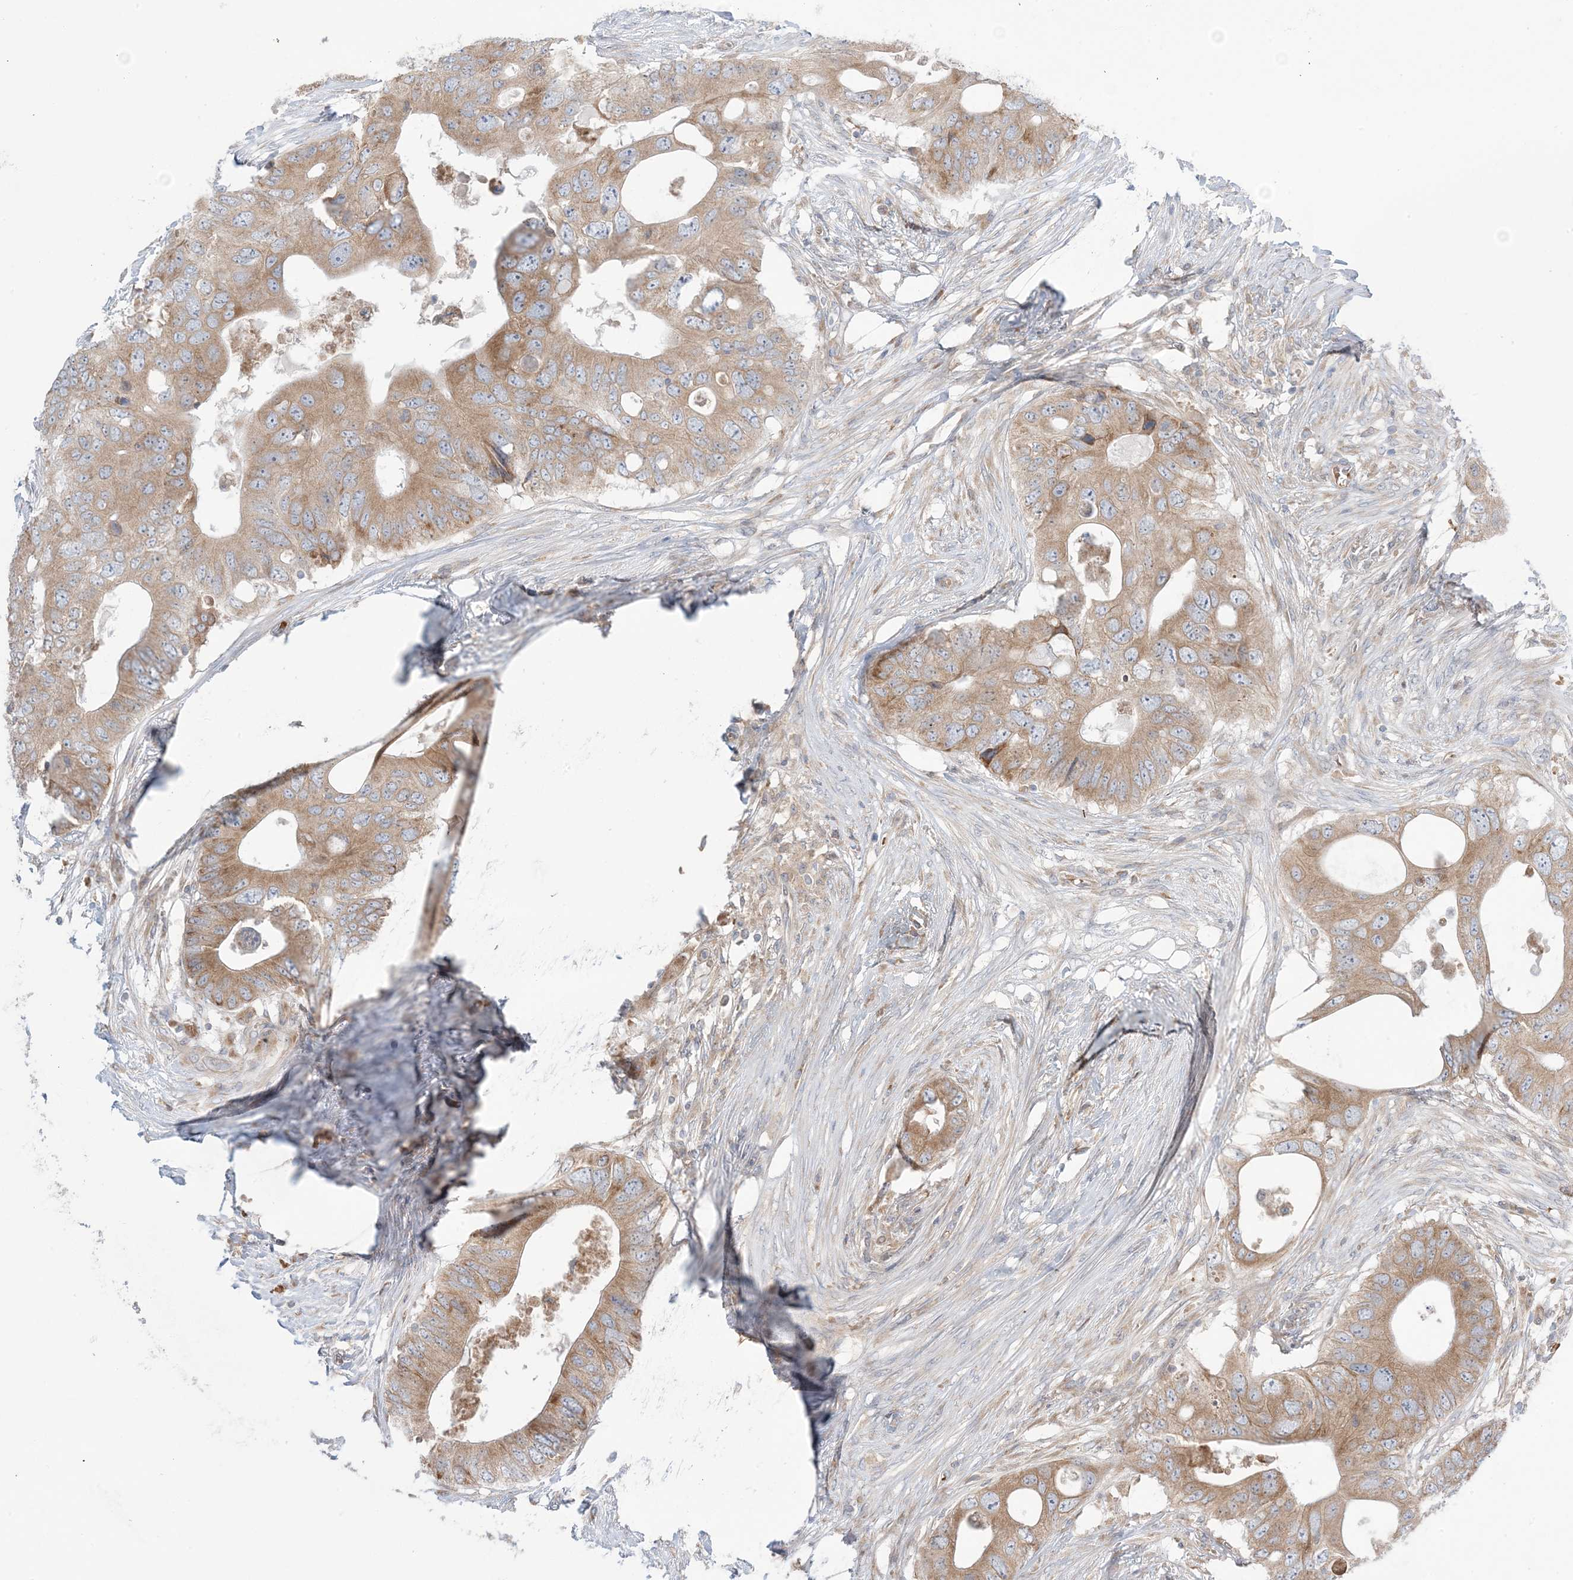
{"staining": {"intensity": "moderate", "quantity": ">75%", "location": "cytoplasmic/membranous"}, "tissue": "colorectal cancer", "cell_type": "Tumor cells", "image_type": "cancer", "snomed": [{"axis": "morphology", "description": "Adenocarcinoma, NOS"}, {"axis": "topography", "description": "Colon"}], "caption": "Colorectal adenocarcinoma tissue displays moderate cytoplasmic/membranous expression in about >75% of tumor cells", "gene": "MMGT1", "patient": {"sex": "male", "age": 71}}